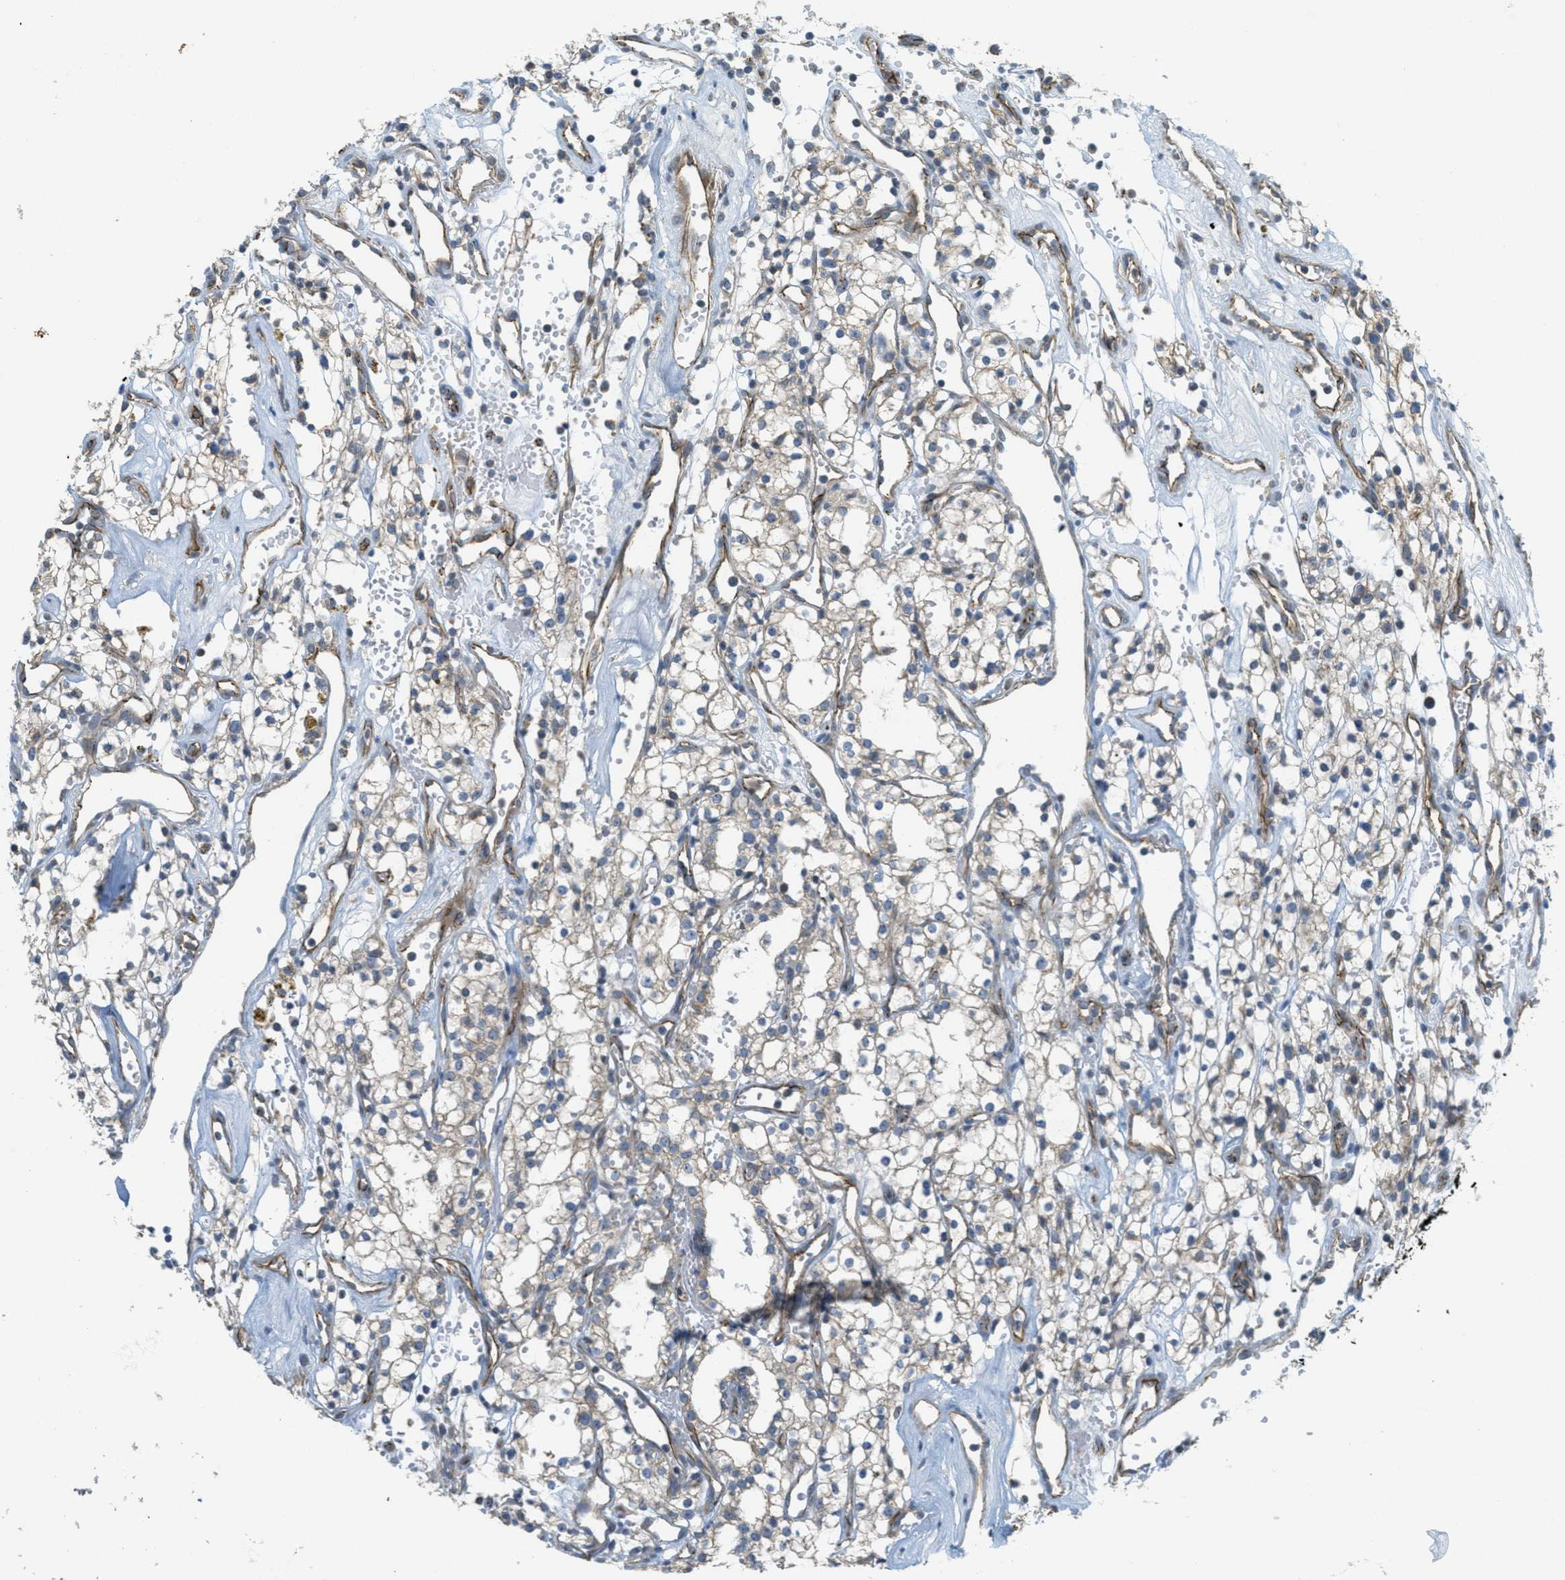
{"staining": {"intensity": "weak", "quantity": "<25%", "location": "cytoplasmic/membranous"}, "tissue": "renal cancer", "cell_type": "Tumor cells", "image_type": "cancer", "snomed": [{"axis": "morphology", "description": "Adenocarcinoma, NOS"}, {"axis": "topography", "description": "Kidney"}], "caption": "Immunohistochemistry histopathology image of renal adenocarcinoma stained for a protein (brown), which reveals no staining in tumor cells.", "gene": "JCAD", "patient": {"sex": "male", "age": 59}}